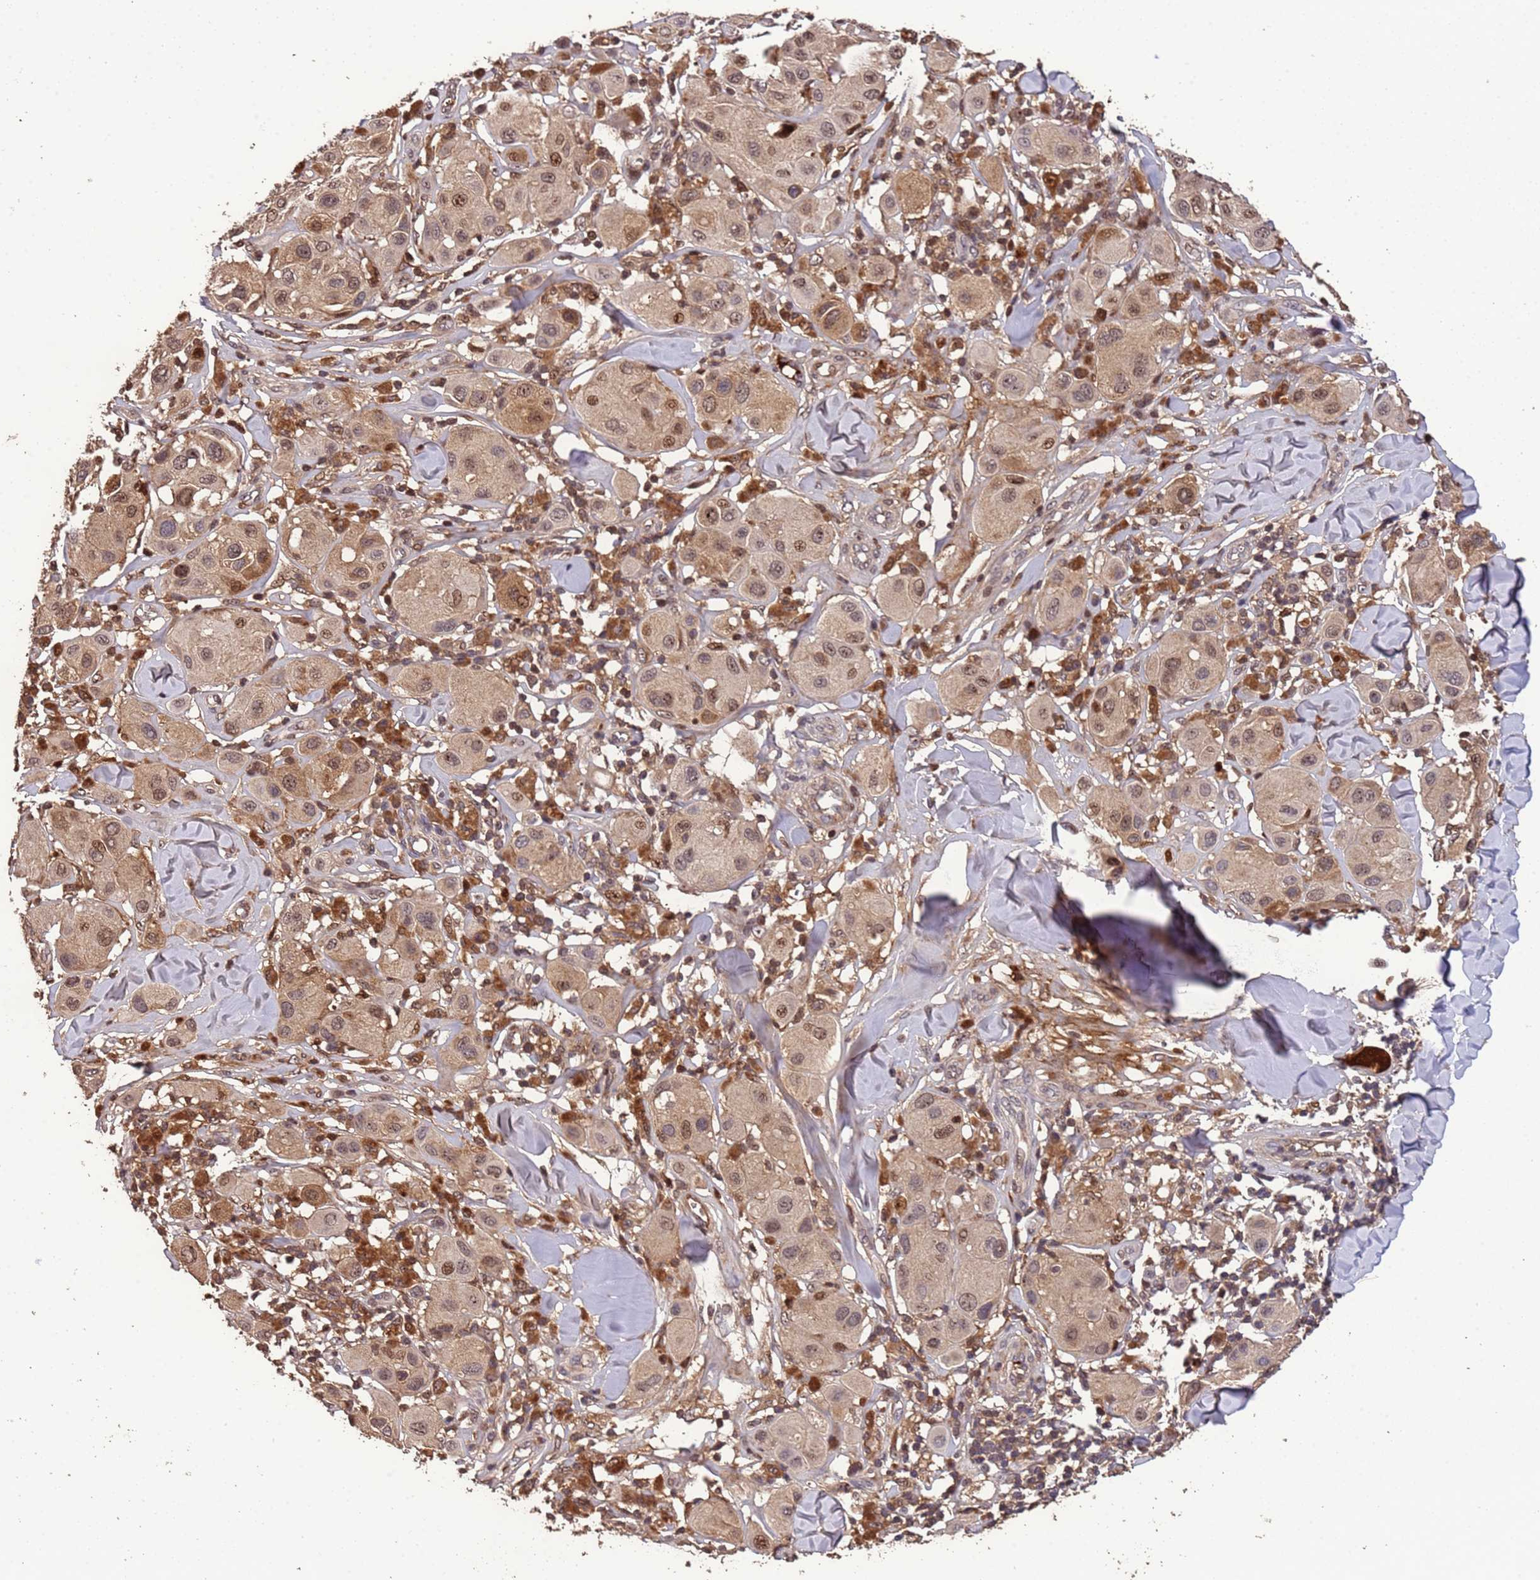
{"staining": {"intensity": "moderate", "quantity": ">75%", "location": "nuclear"}, "tissue": "melanoma", "cell_type": "Tumor cells", "image_type": "cancer", "snomed": [{"axis": "morphology", "description": "Malignant melanoma, Metastatic site"}, {"axis": "topography", "description": "Skin"}], "caption": "Tumor cells demonstrate medium levels of moderate nuclear expression in about >75% of cells in melanoma. (Brightfield microscopy of DAB IHC at high magnification).", "gene": "CCDC184", "patient": {"sex": "male", "age": 41}}